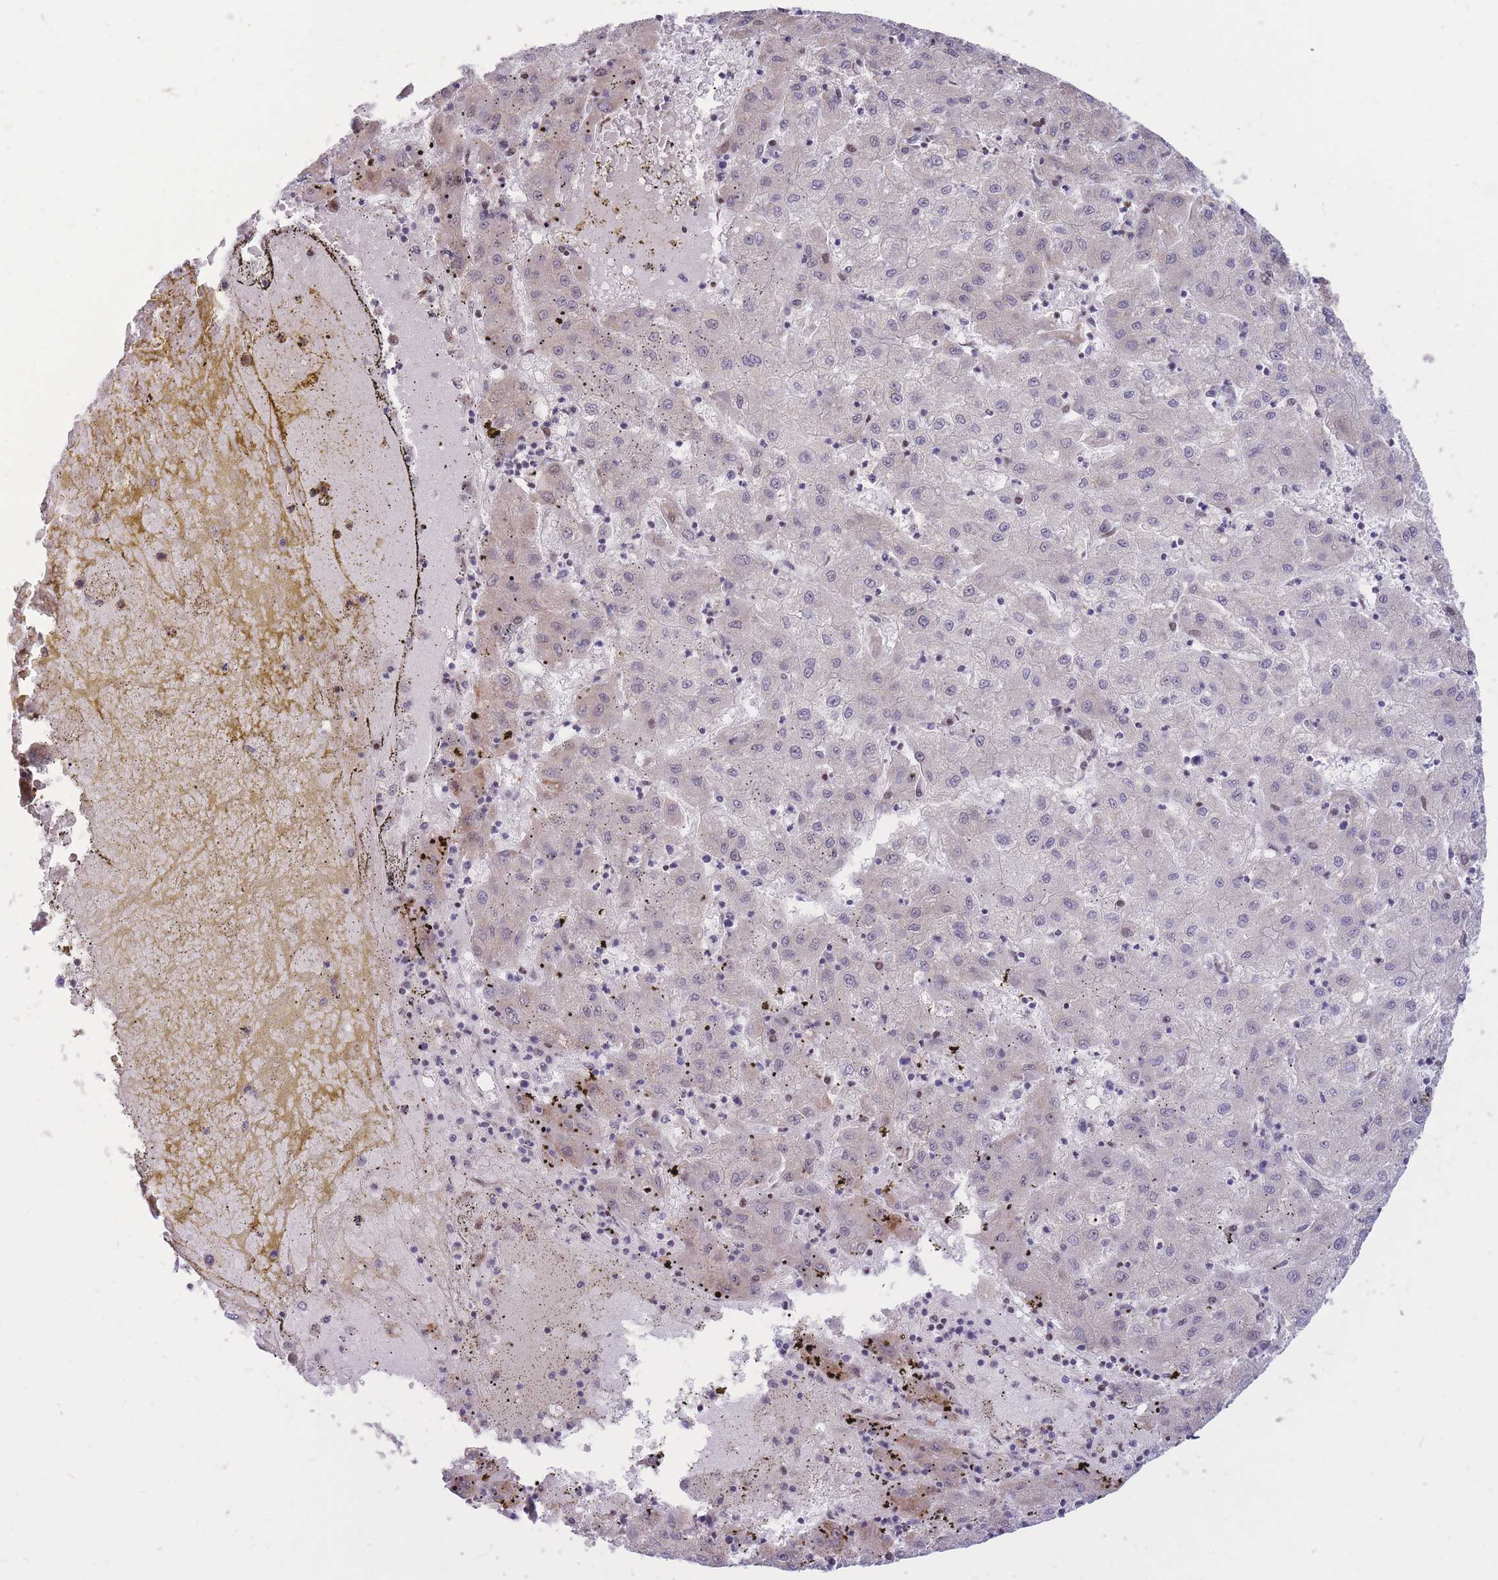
{"staining": {"intensity": "weak", "quantity": "25%-75%", "location": "cytoplasmic/membranous"}, "tissue": "liver cancer", "cell_type": "Tumor cells", "image_type": "cancer", "snomed": [{"axis": "morphology", "description": "Carcinoma, Hepatocellular, NOS"}, {"axis": "topography", "description": "Liver"}], "caption": "Immunohistochemistry micrograph of liver cancer stained for a protein (brown), which reveals low levels of weak cytoplasmic/membranous expression in approximately 25%-75% of tumor cells.", "gene": "ERICH6B", "patient": {"sex": "male", "age": 72}}